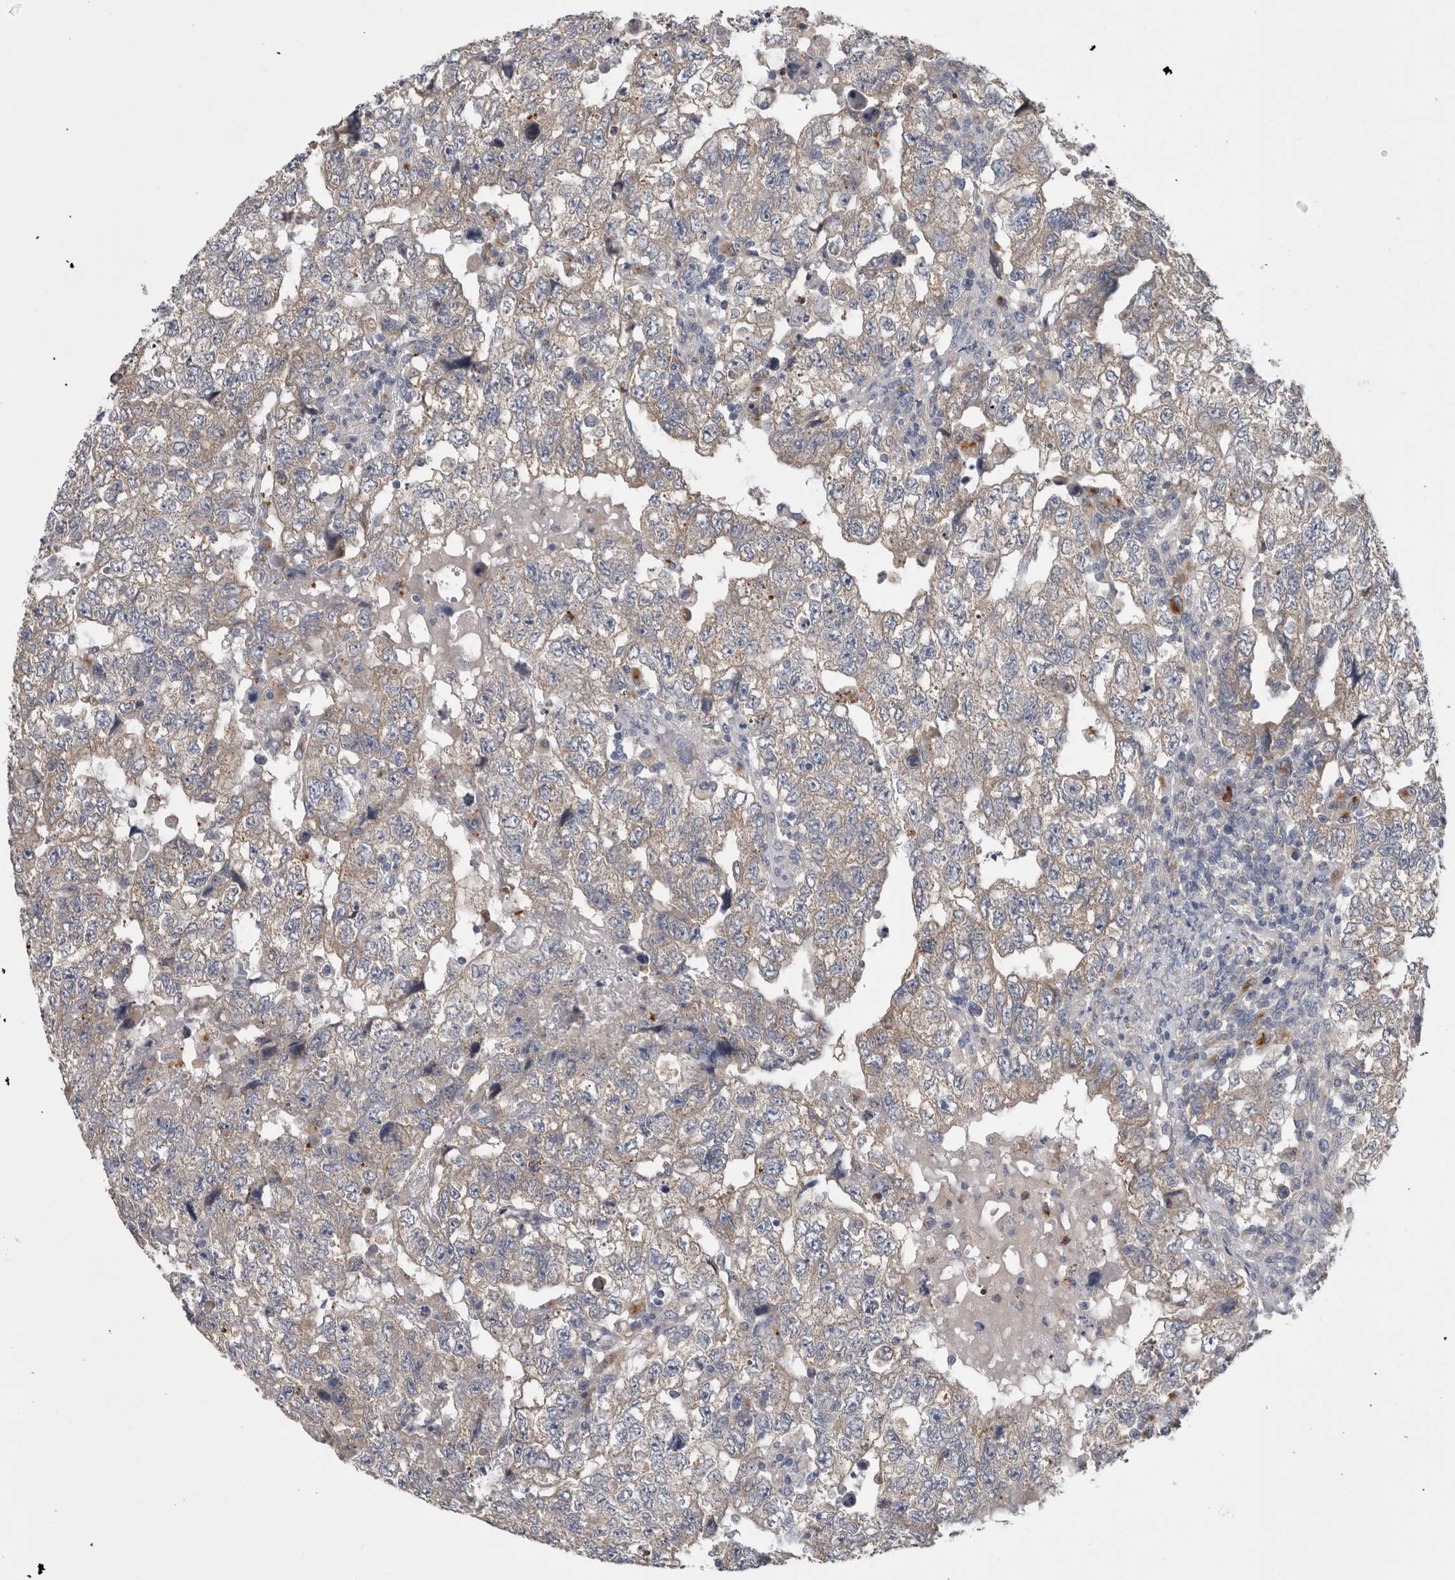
{"staining": {"intensity": "negative", "quantity": "none", "location": "none"}, "tissue": "testis cancer", "cell_type": "Tumor cells", "image_type": "cancer", "snomed": [{"axis": "morphology", "description": "Carcinoma, Embryonal, NOS"}, {"axis": "topography", "description": "Testis"}], "caption": "DAB (3,3'-diaminobenzidine) immunohistochemical staining of testis embryonal carcinoma exhibits no significant positivity in tumor cells.", "gene": "ATXN2", "patient": {"sex": "male", "age": 36}}